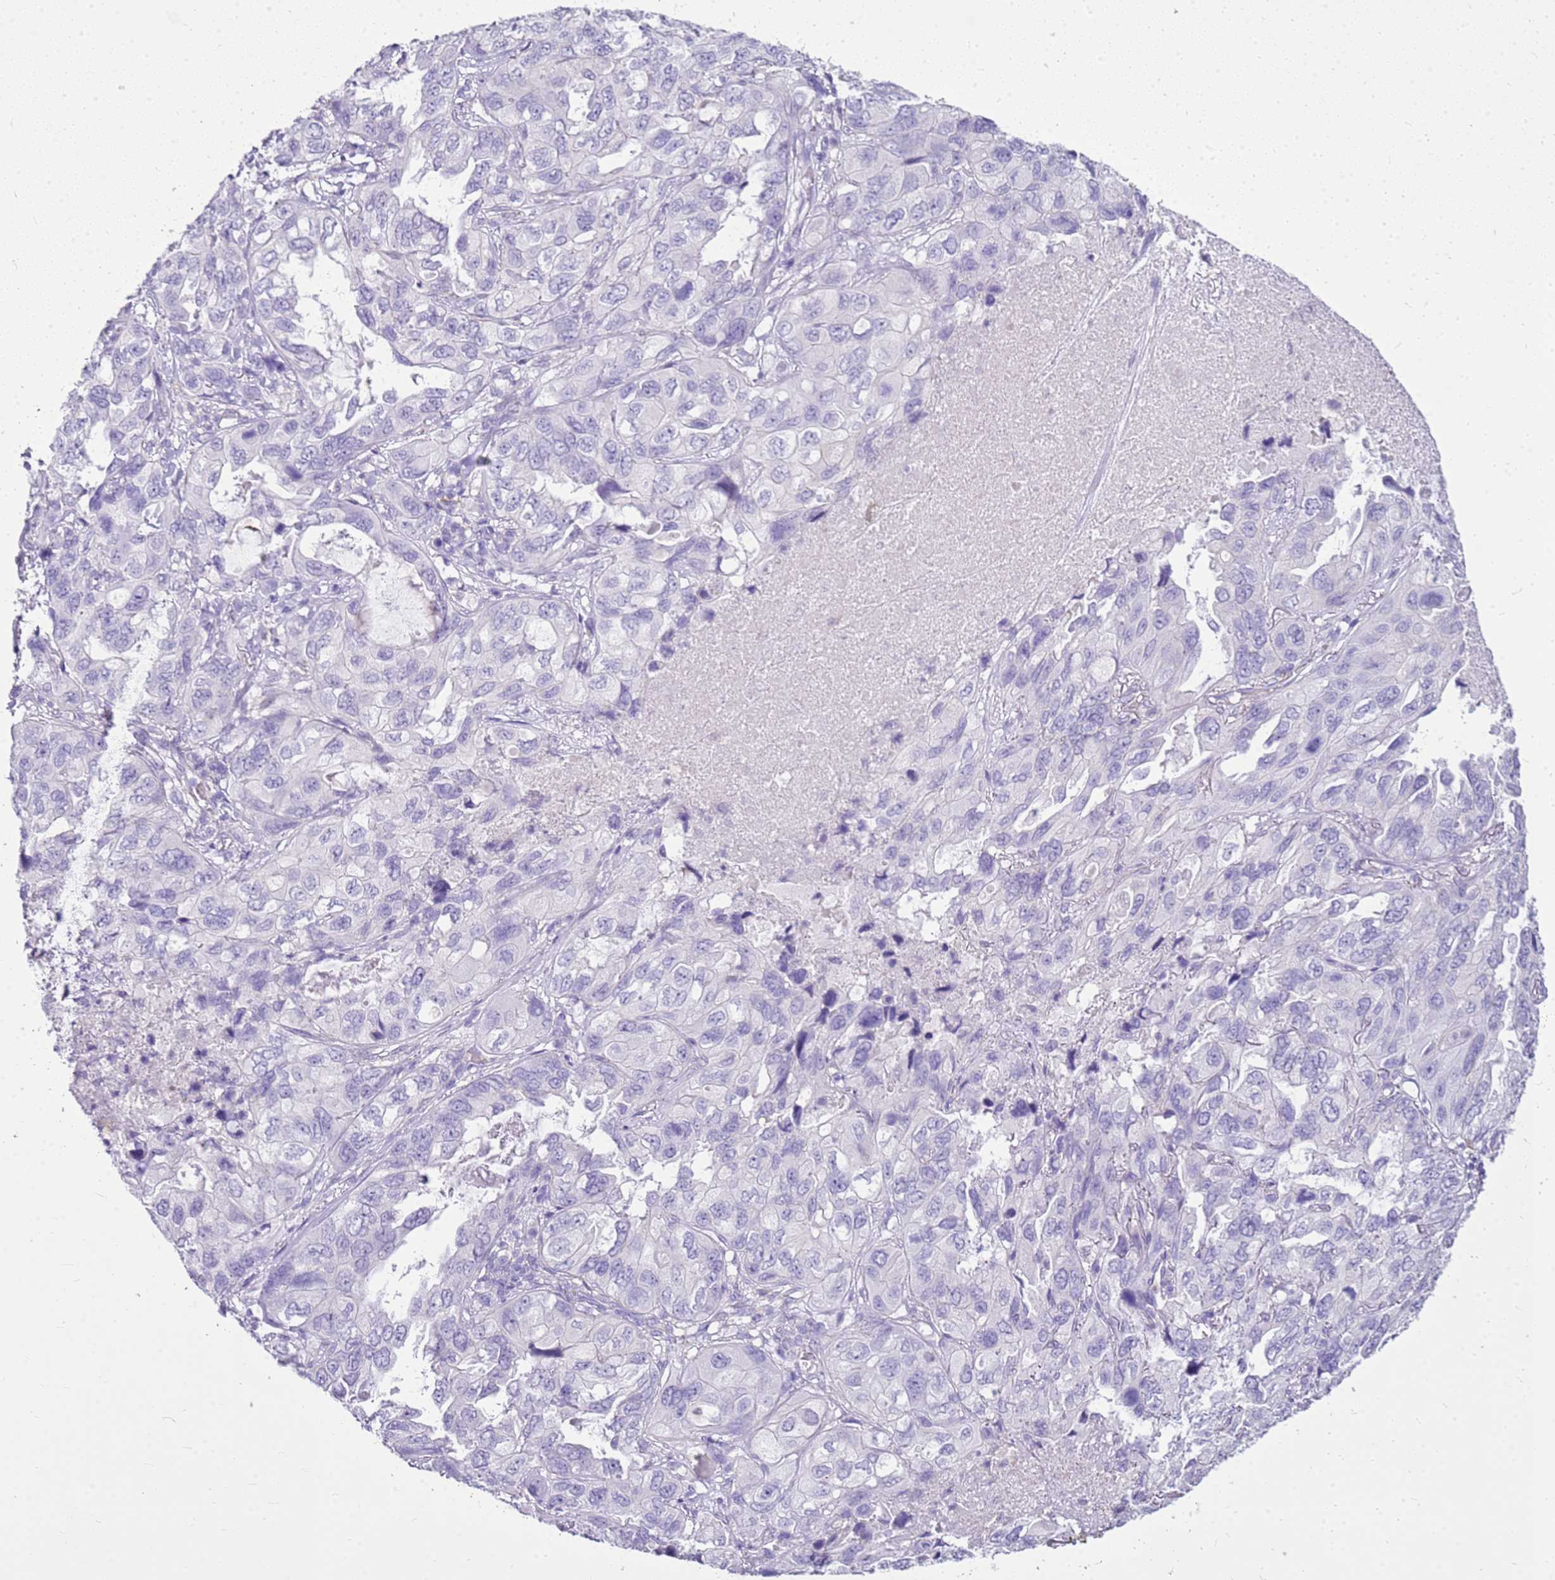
{"staining": {"intensity": "negative", "quantity": "none", "location": "none"}, "tissue": "lung cancer", "cell_type": "Tumor cells", "image_type": "cancer", "snomed": [{"axis": "morphology", "description": "Squamous cell carcinoma, NOS"}, {"axis": "topography", "description": "Lung"}], "caption": "Human lung cancer stained for a protein using immunohistochemistry (IHC) shows no positivity in tumor cells.", "gene": "SULT1E1", "patient": {"sex": "female", "age": 73}}